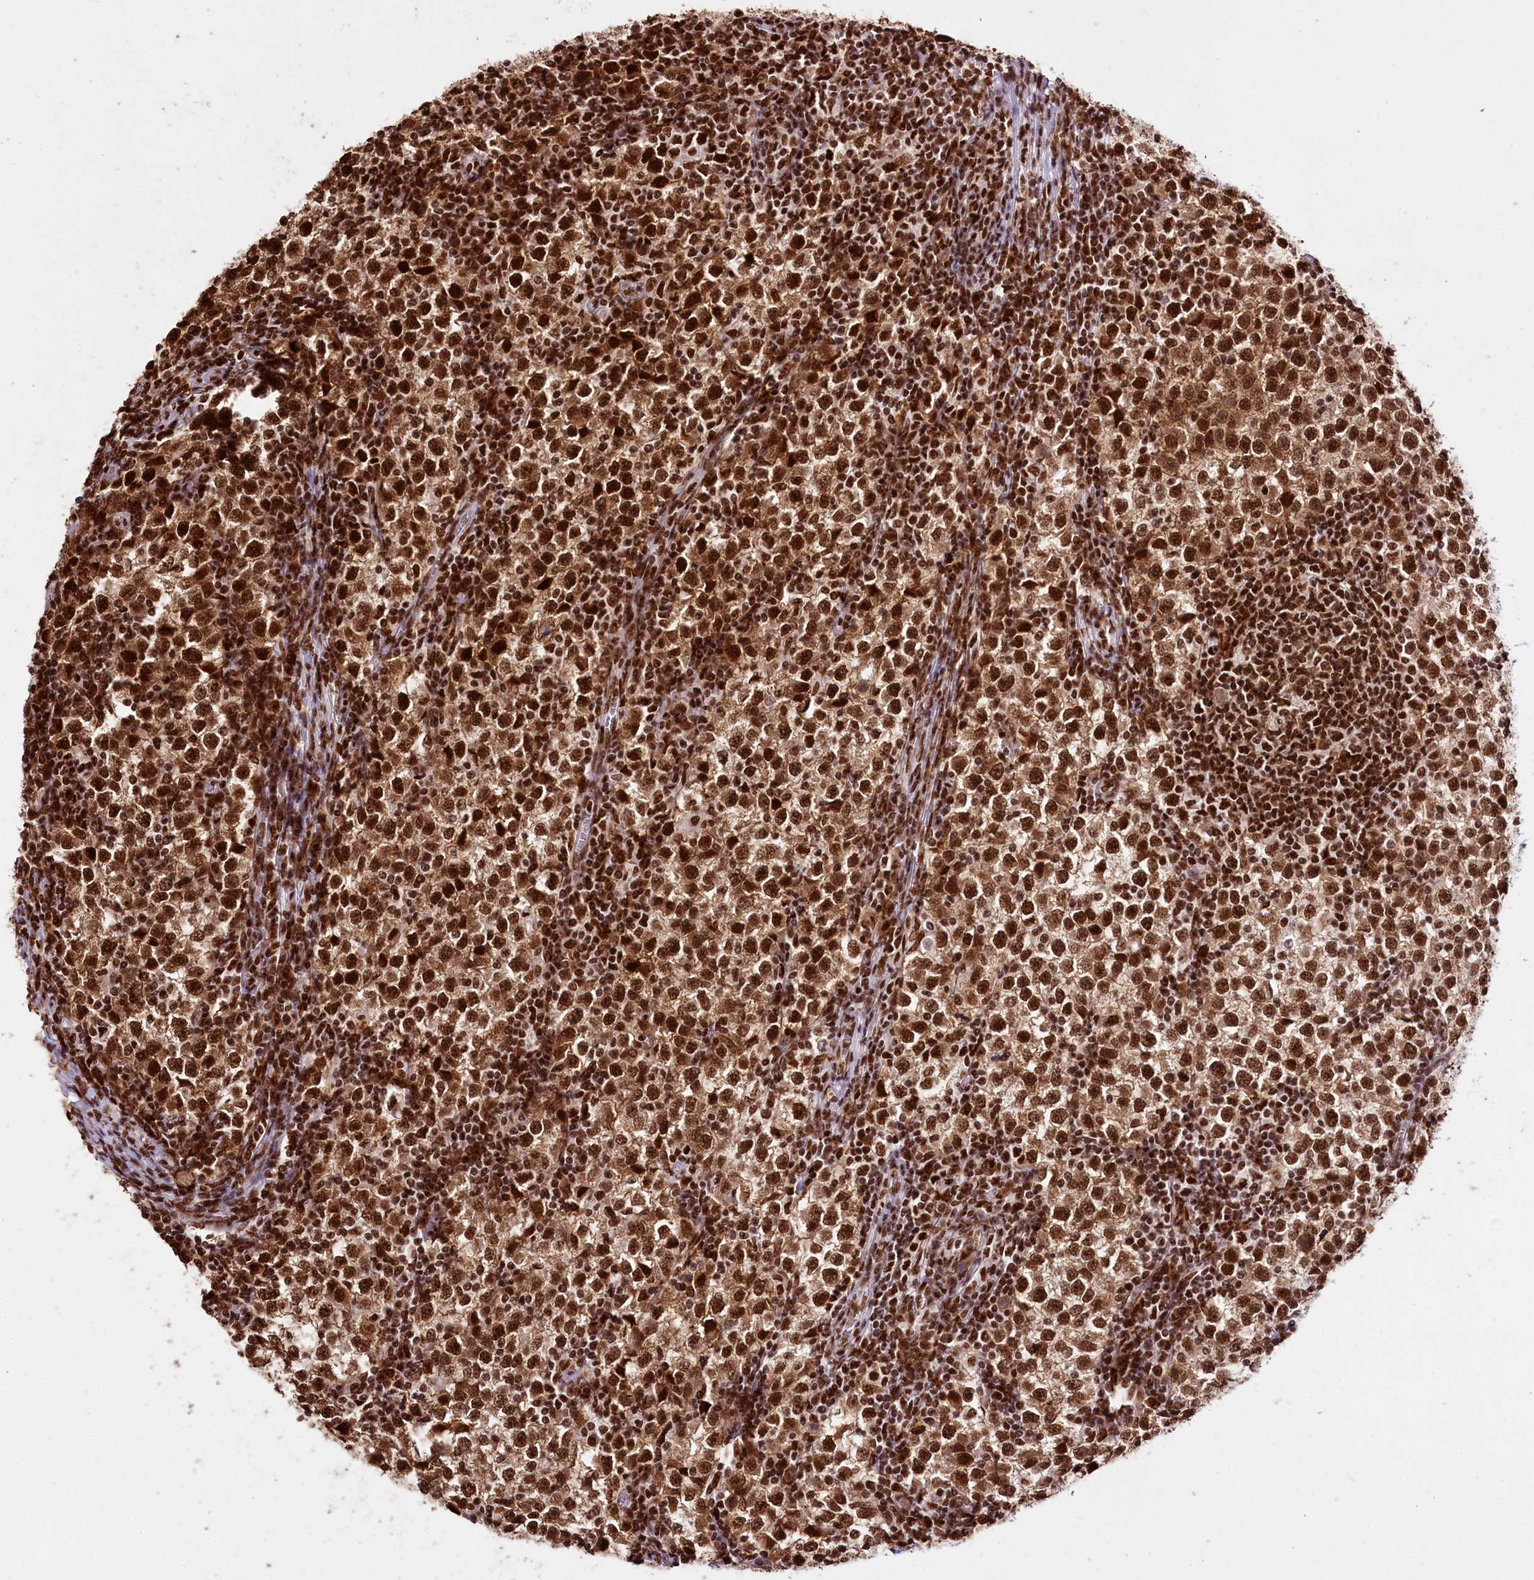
{"staining": {"intensity": "strong", "quantity": ">75%", "location": "cytoplasmic/membranous,nuclear"}, "tissue": "testis cancer", "cell_type": "Tumor cells", "image_type": "cancer", "snomed": [{"axis": "morphology", "description": "Seminoma, NOS"}, {"axis": "topography", "description": "Testis"}], "caption": "Immunohistochemical staining of human seminoma (testis) demonstrates high levels of strong cytoplasmic/membranous and nuclear protein expression in approximately >75% of tumor cells.", "gene": "SMARCE1", "patient": {"sex": "male", "age": 65}}